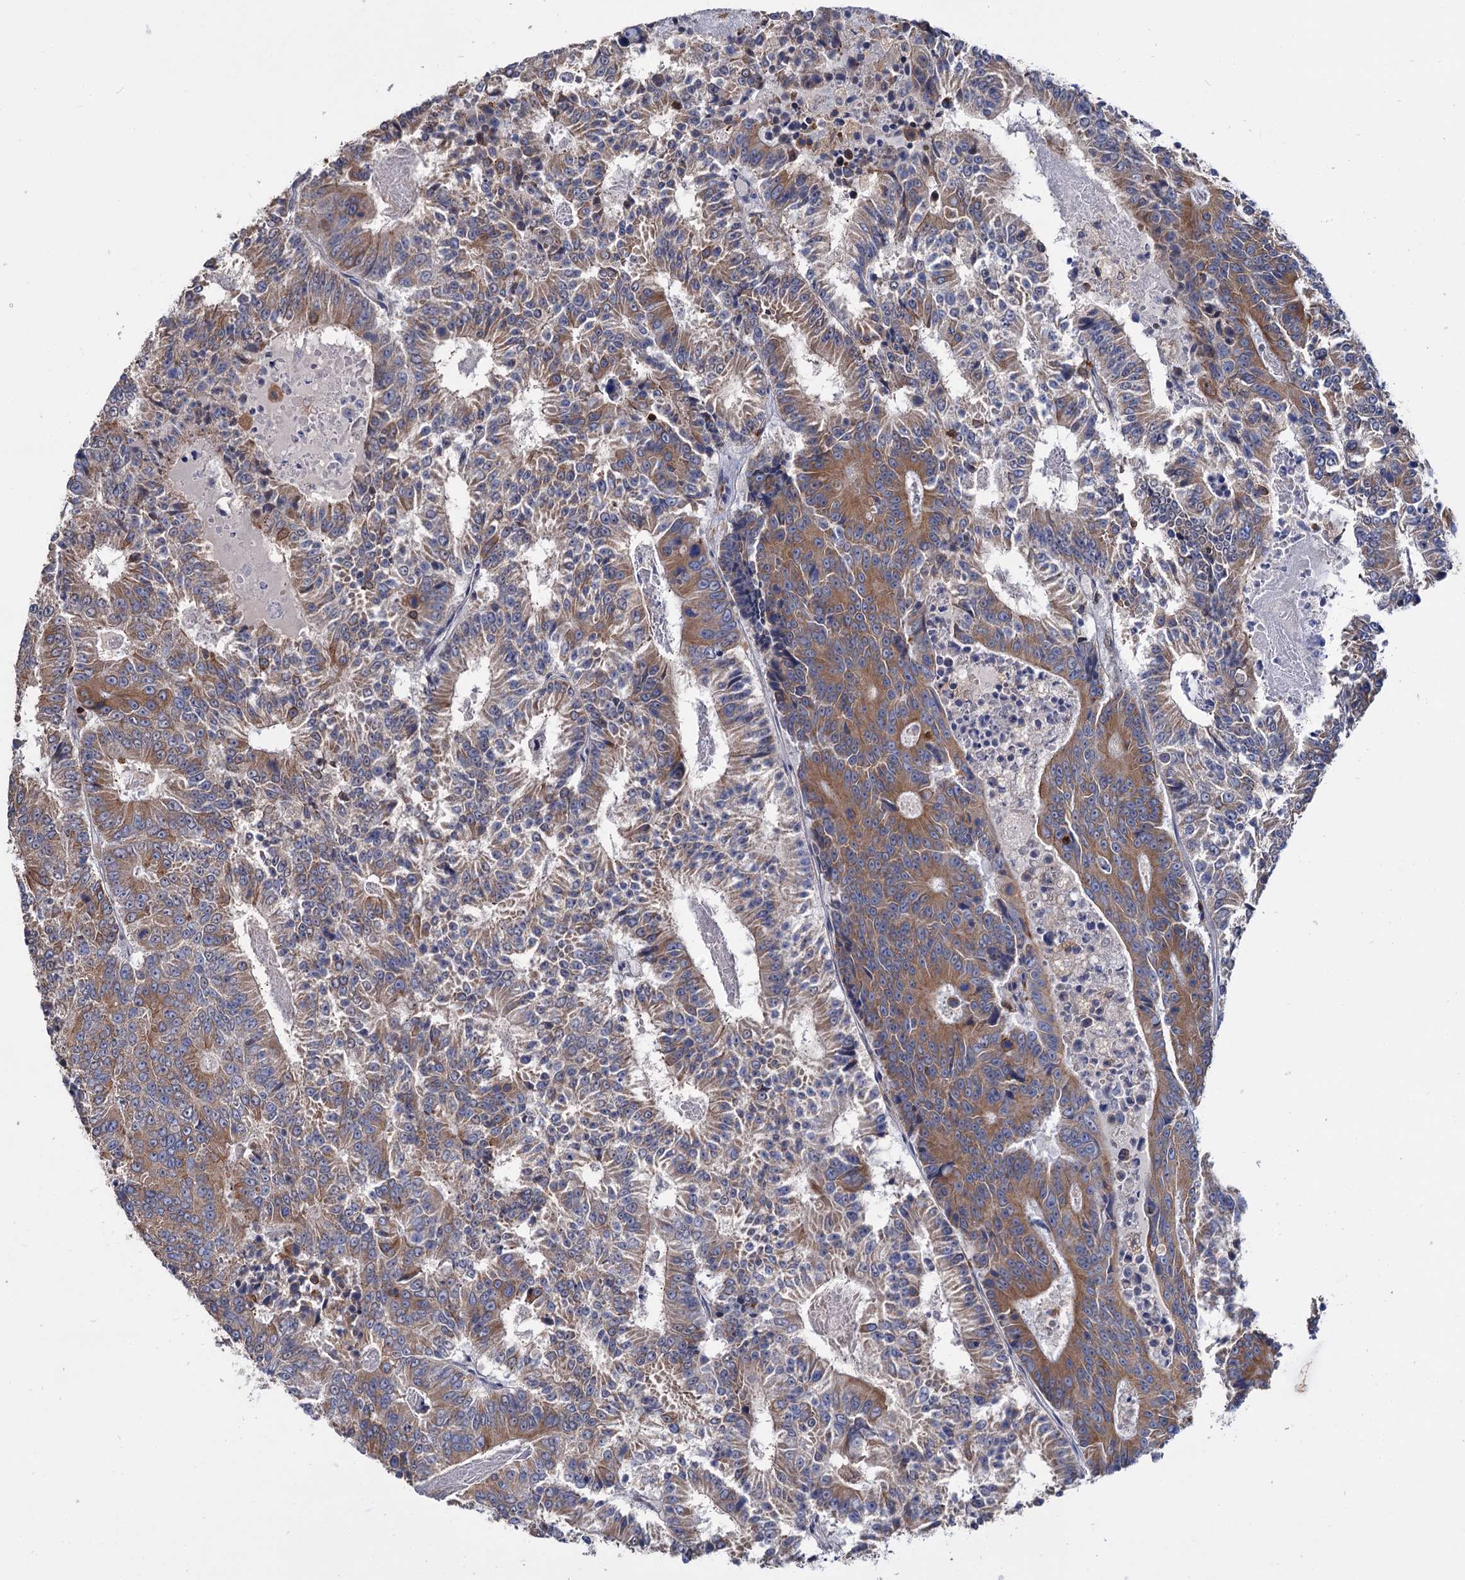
{"staining": {"intensity": "moderate", "quantity": ">75%", "location": "cytoplasmic/membranous"}, "tissue": "colorectal cancer", "cell_type": "Tumor cells", "image_type": "cancer", "snomed": [{"axis": "morphology", "description": "Adenocarcinoma, NOS"}, {"axis": "topography", "description": "Colon"}], "caption": "This photomicrograph reveals IHC staining of human colorectal adenocarcinoma, with medium moderate cytoplasmic/membranous positivity in about >75% of tumor cells.", "gene": "UBASH3B", "patient": {"sex": "male", "age": 83}}